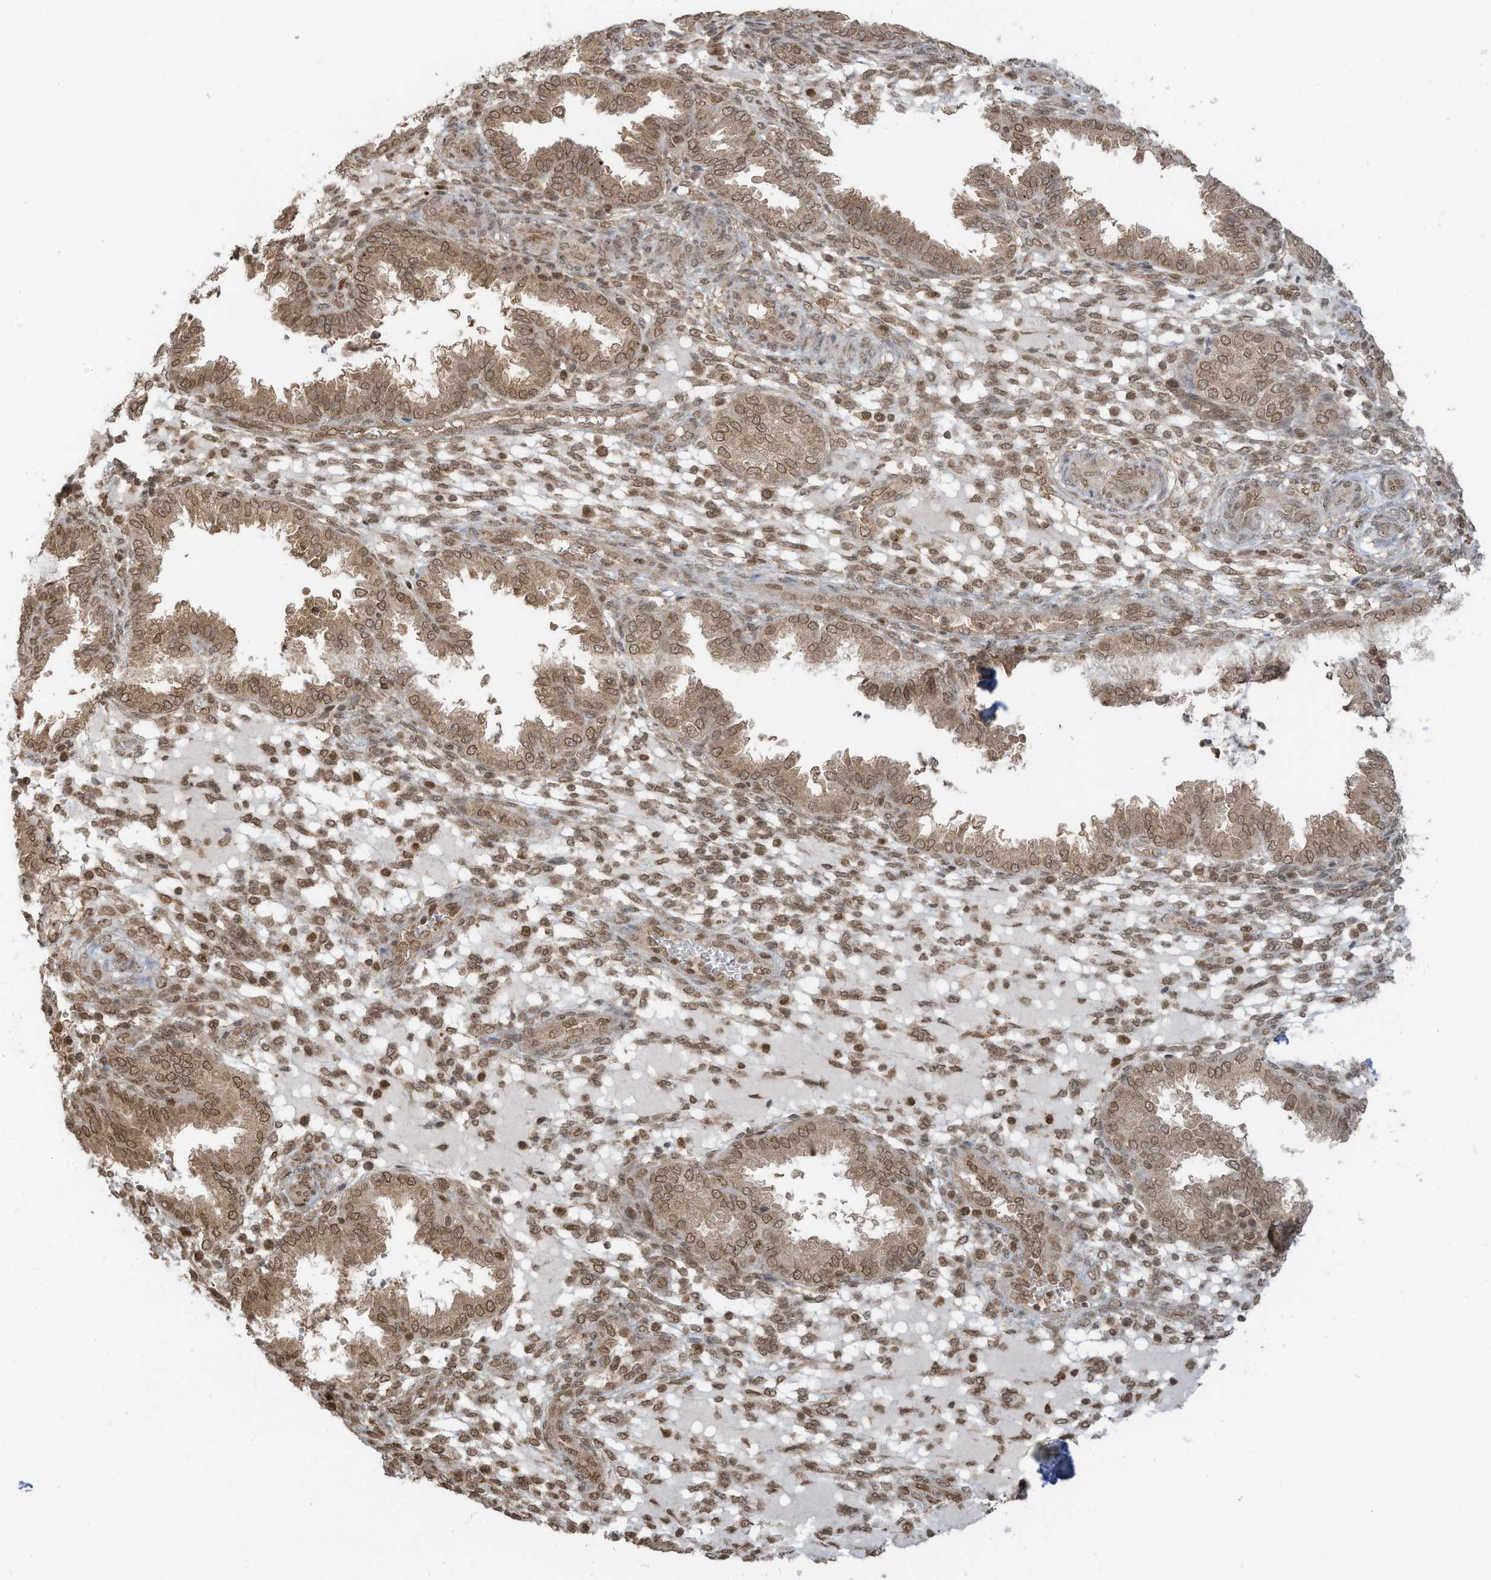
{"staining": {"intensity": "moderate", "quantity": ">75%", "location": "nuclear"}, "tissue": "endometrium", "cell_type": "Cells in endometrial stroma", "image_type": "normal", "snomed": [{"axis": "morphology", "description": "Normal tissue, NOS"}, {"axis": "topography", "description": "Endometrium"}], "caption": "Immunohistochemistry (DAB (3,3'-diaminobenzidine)) staining of unremarkable endometrium reveals moderate nuclear protein expression in about >75% of cells in endometrial stroma.", "gene": "KPNB1", "patient": {"sex": "female", "age": 33}}